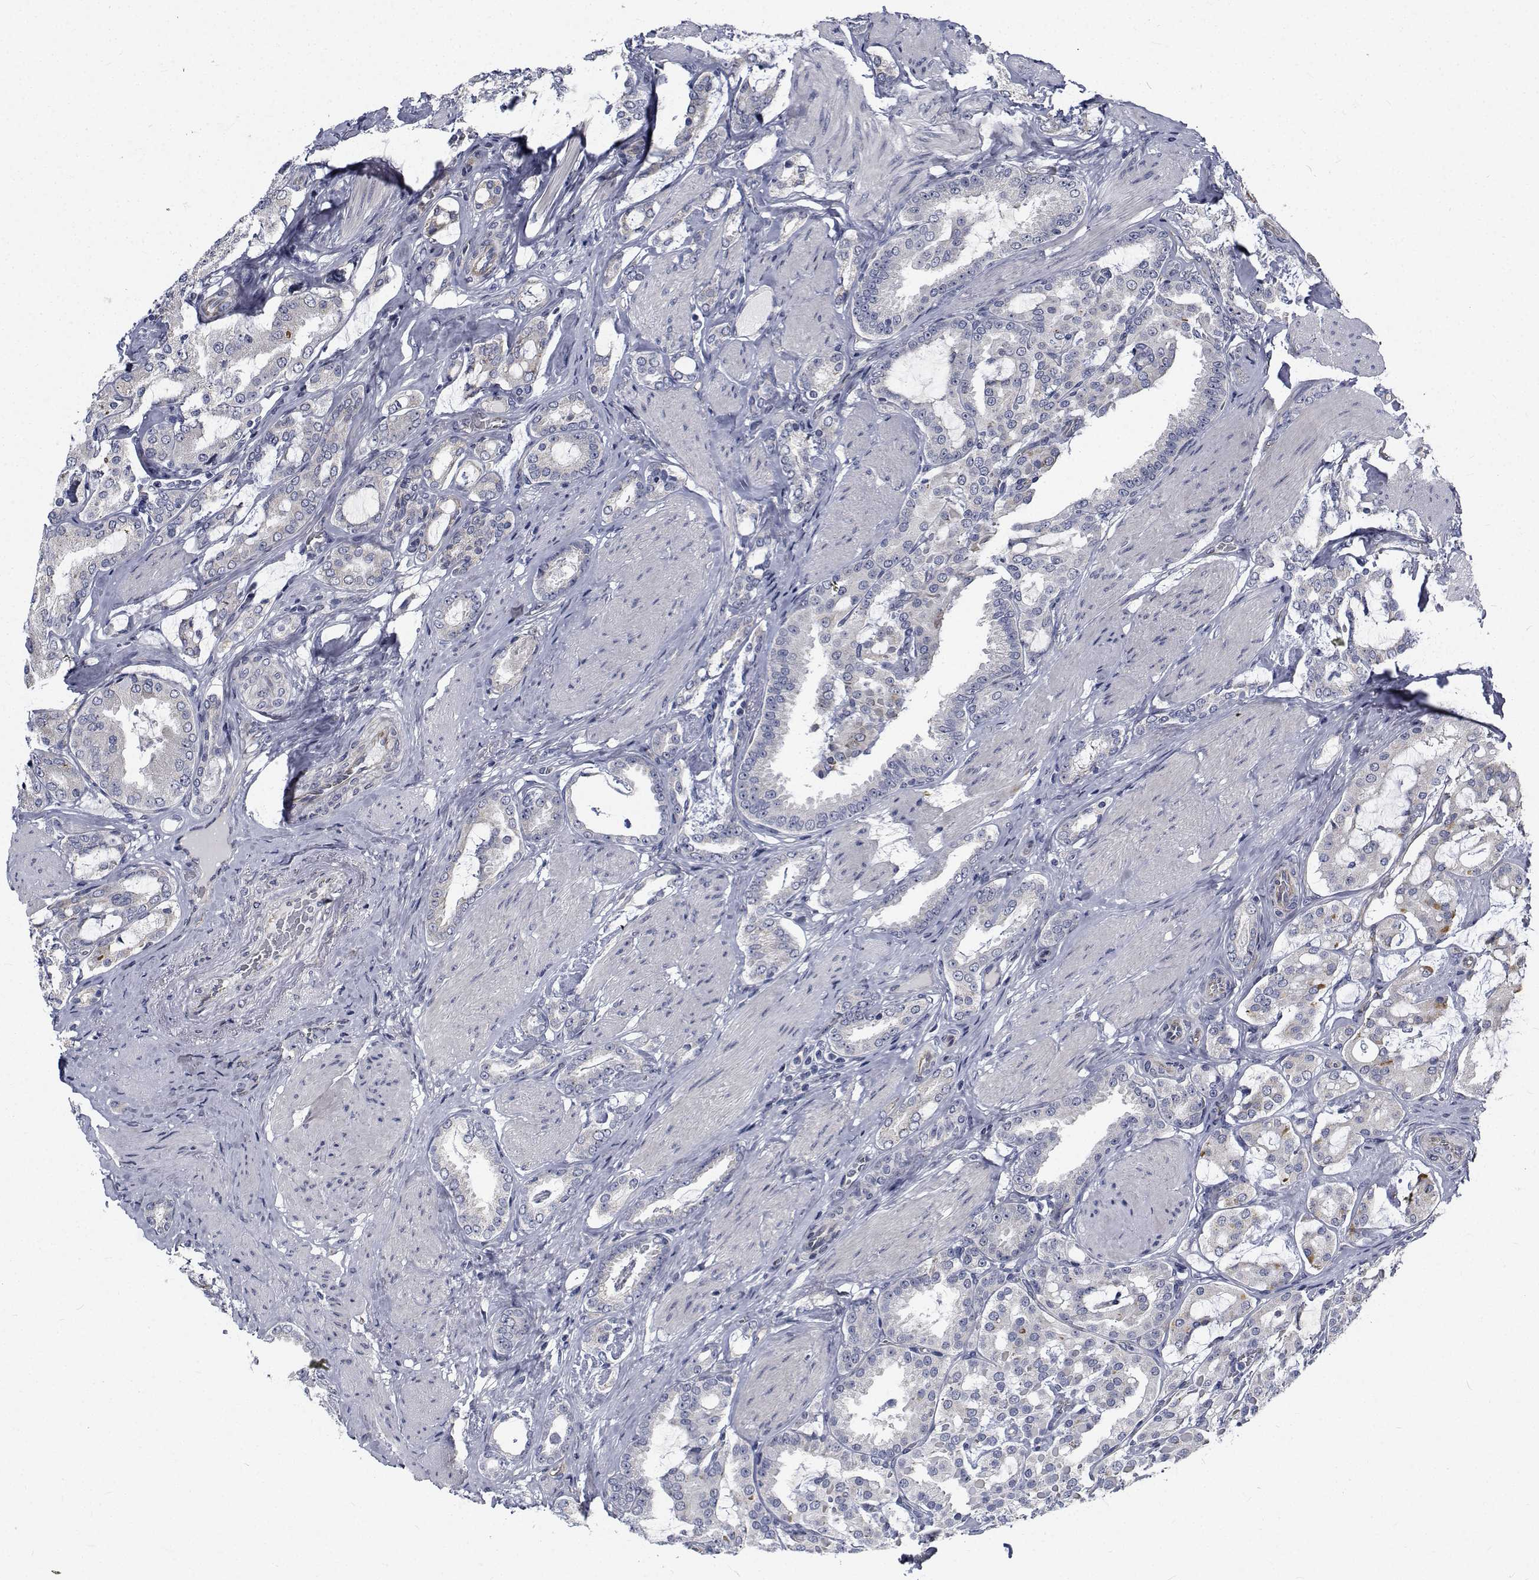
{"staining": {"intensity": "negative", "quantity": "none", "location": "none"}, "tissue": "prostate cancer", "cell_type": "Tumor cells", "image_type": "cancer", "snomed": [{"axis": "morphology", "description": "Adenocarcinoma, High grade"}, {"axis": "topography", "description": "Prostate"}], "caption": "Immunohistochemical staining of prostate cancer shows no significant positivity in tumor cells.", "gene": "TTBK1", "patient": {"sex": "male", "age": 63}}